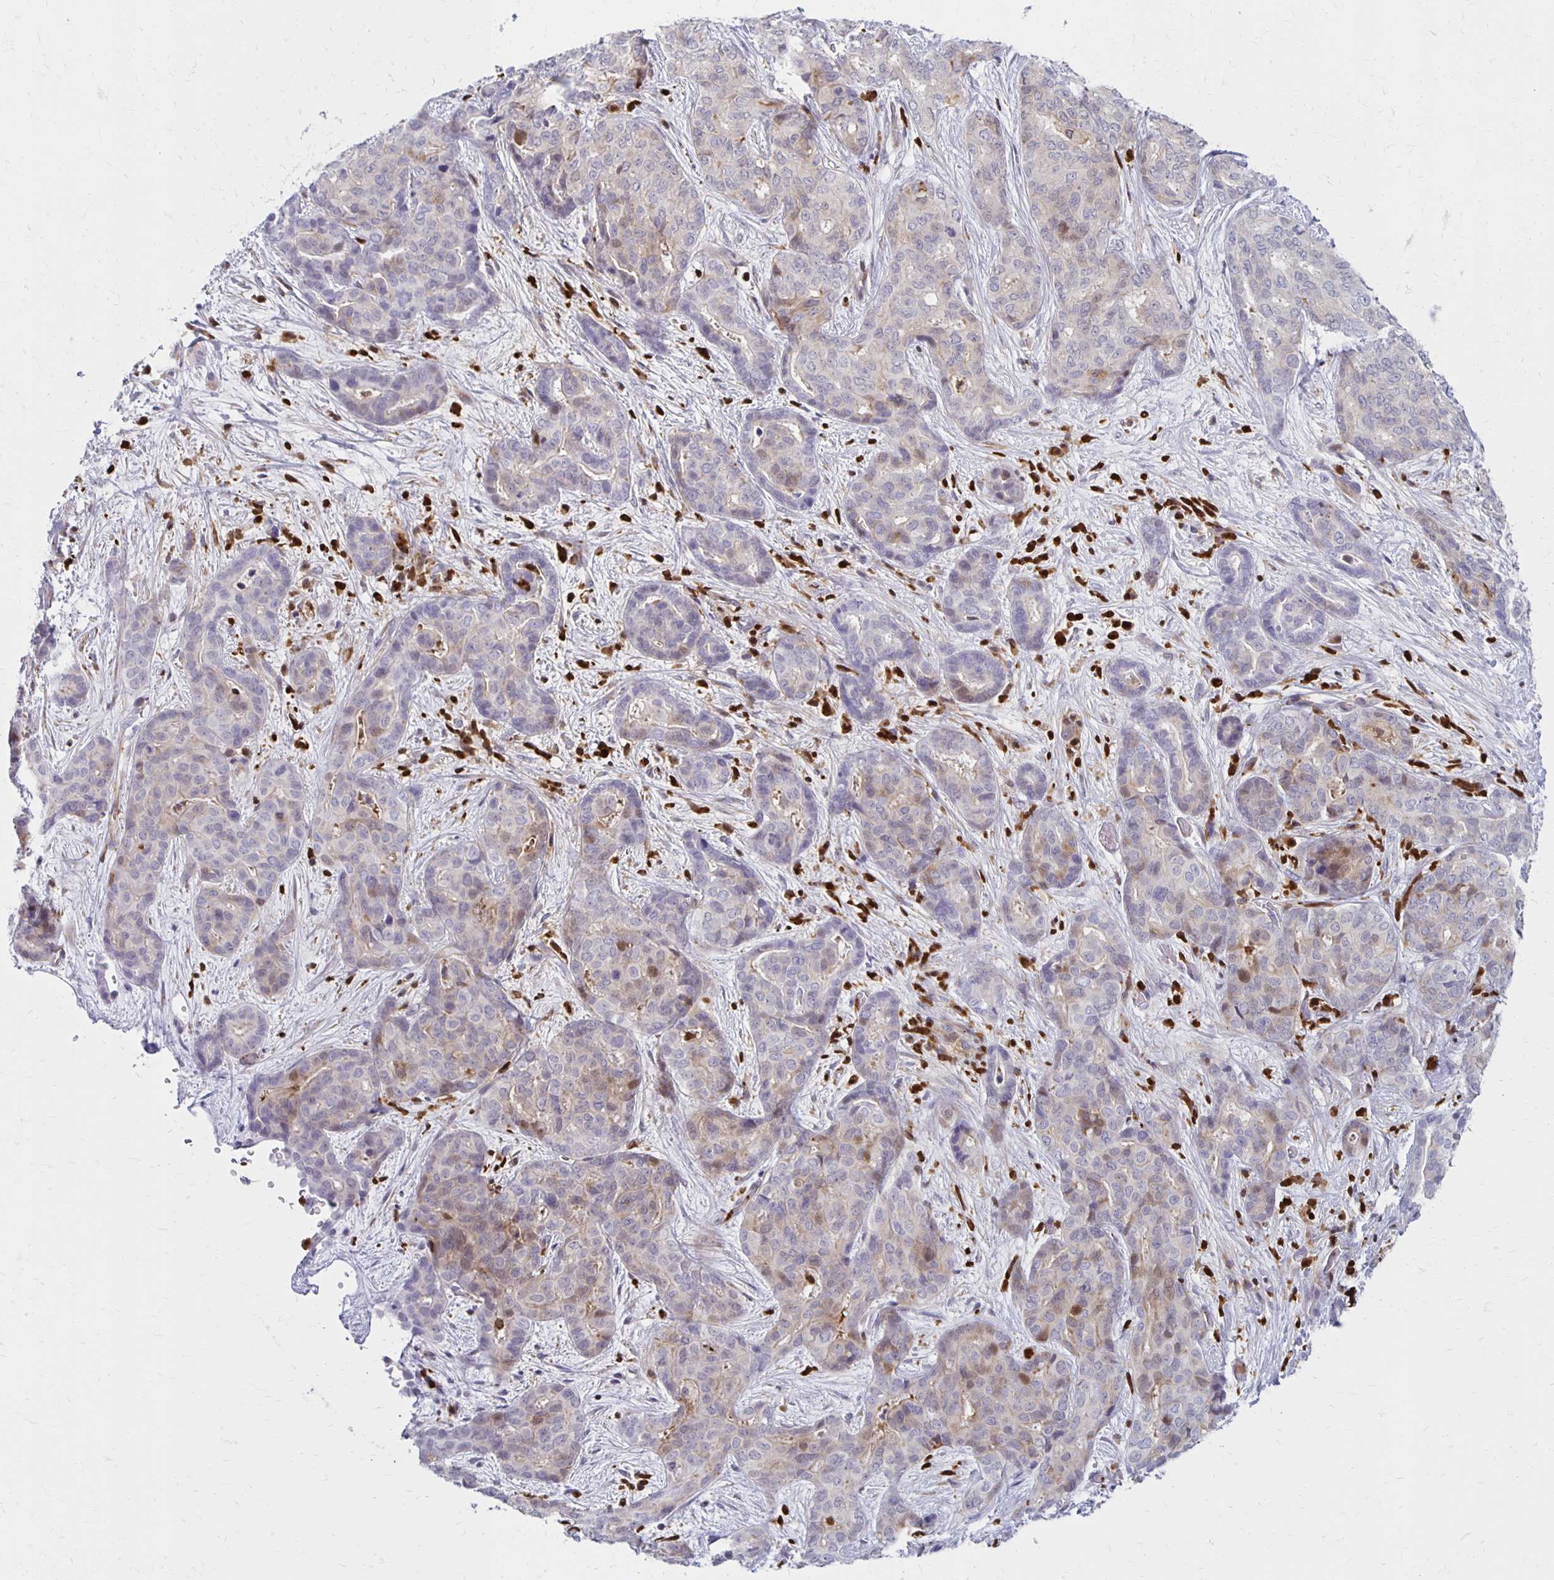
{"staining": {"intensity": "weak", "quantity": "<25%", "location": "cytoplasmic/membranous"}, "tissue": "liver cancer", "cell_type": "Tumor cells", "image_type": "cancer", "snomed": [{"axis": "morphology", "description": "Cholangiocarcinoma"}, {"axis": "topography", "description": "Liver"}], "caption": "An image of human liver cancer (cholangiocarcinoma) is negative for staining in tumor cells.", "gene": "CCL21", "patient": {"sex": "female", "age": 64}}